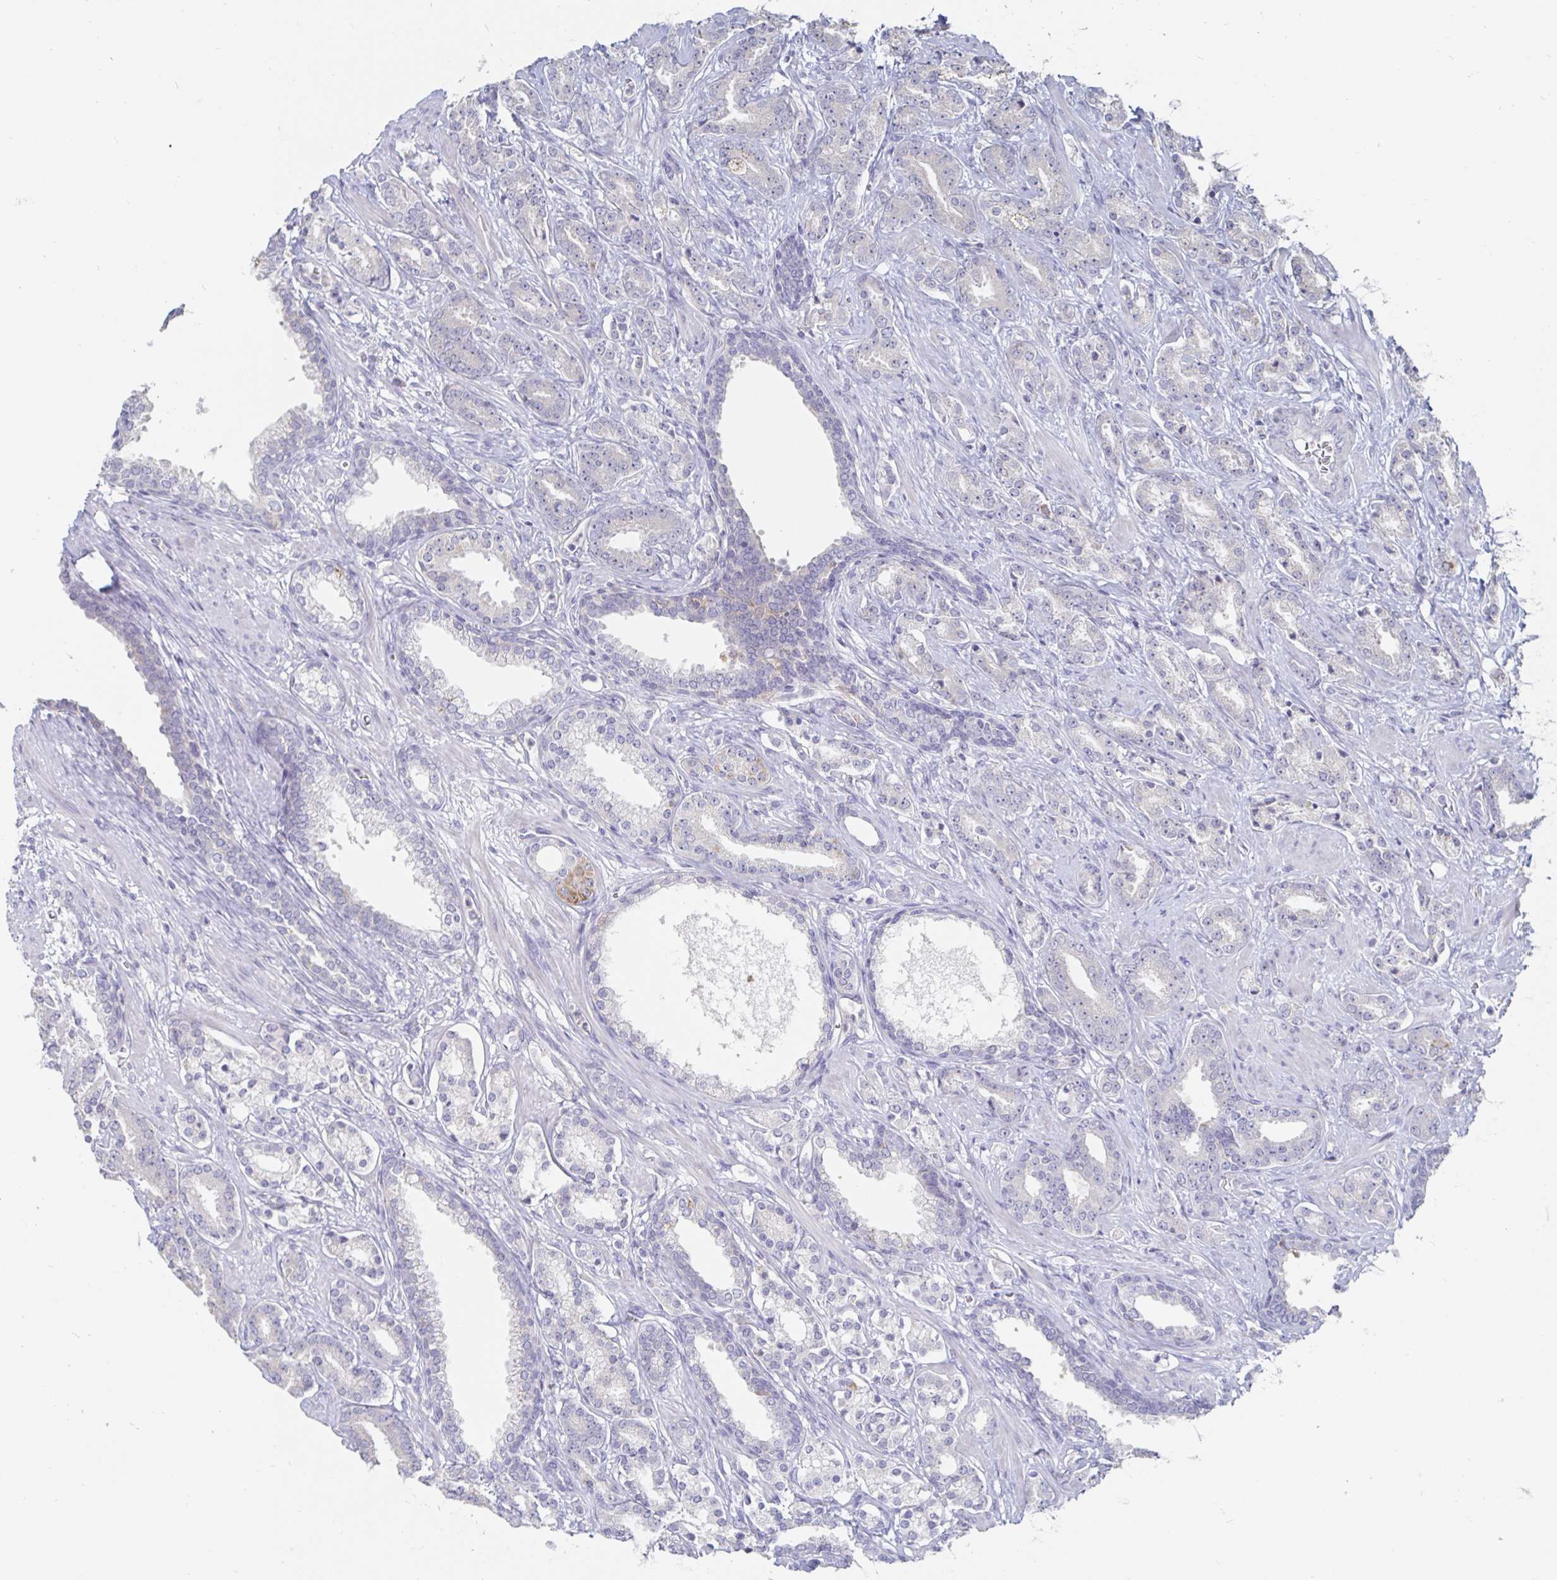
{"staining": {"intensity": "negative", "quantity": "none", "location": "none"}, "tissue": "prostate cancer", "cell_type": "Tumor cells", "image_type": "cancer", "snomed": [{"axis": "morphology", "description": "Adenocarcinoma, High grade"}, {"axis": "topography", "description": "Prostate"}], "caption": "DAB (3,3'-diaminobenzidine) immunohistochemical staining of high-grade adenocarcinoma (prostate) reveals no significant positivity in tumor cells.", "gene": "SPPL3", "patient": {"sex": "male", "age": 60}}